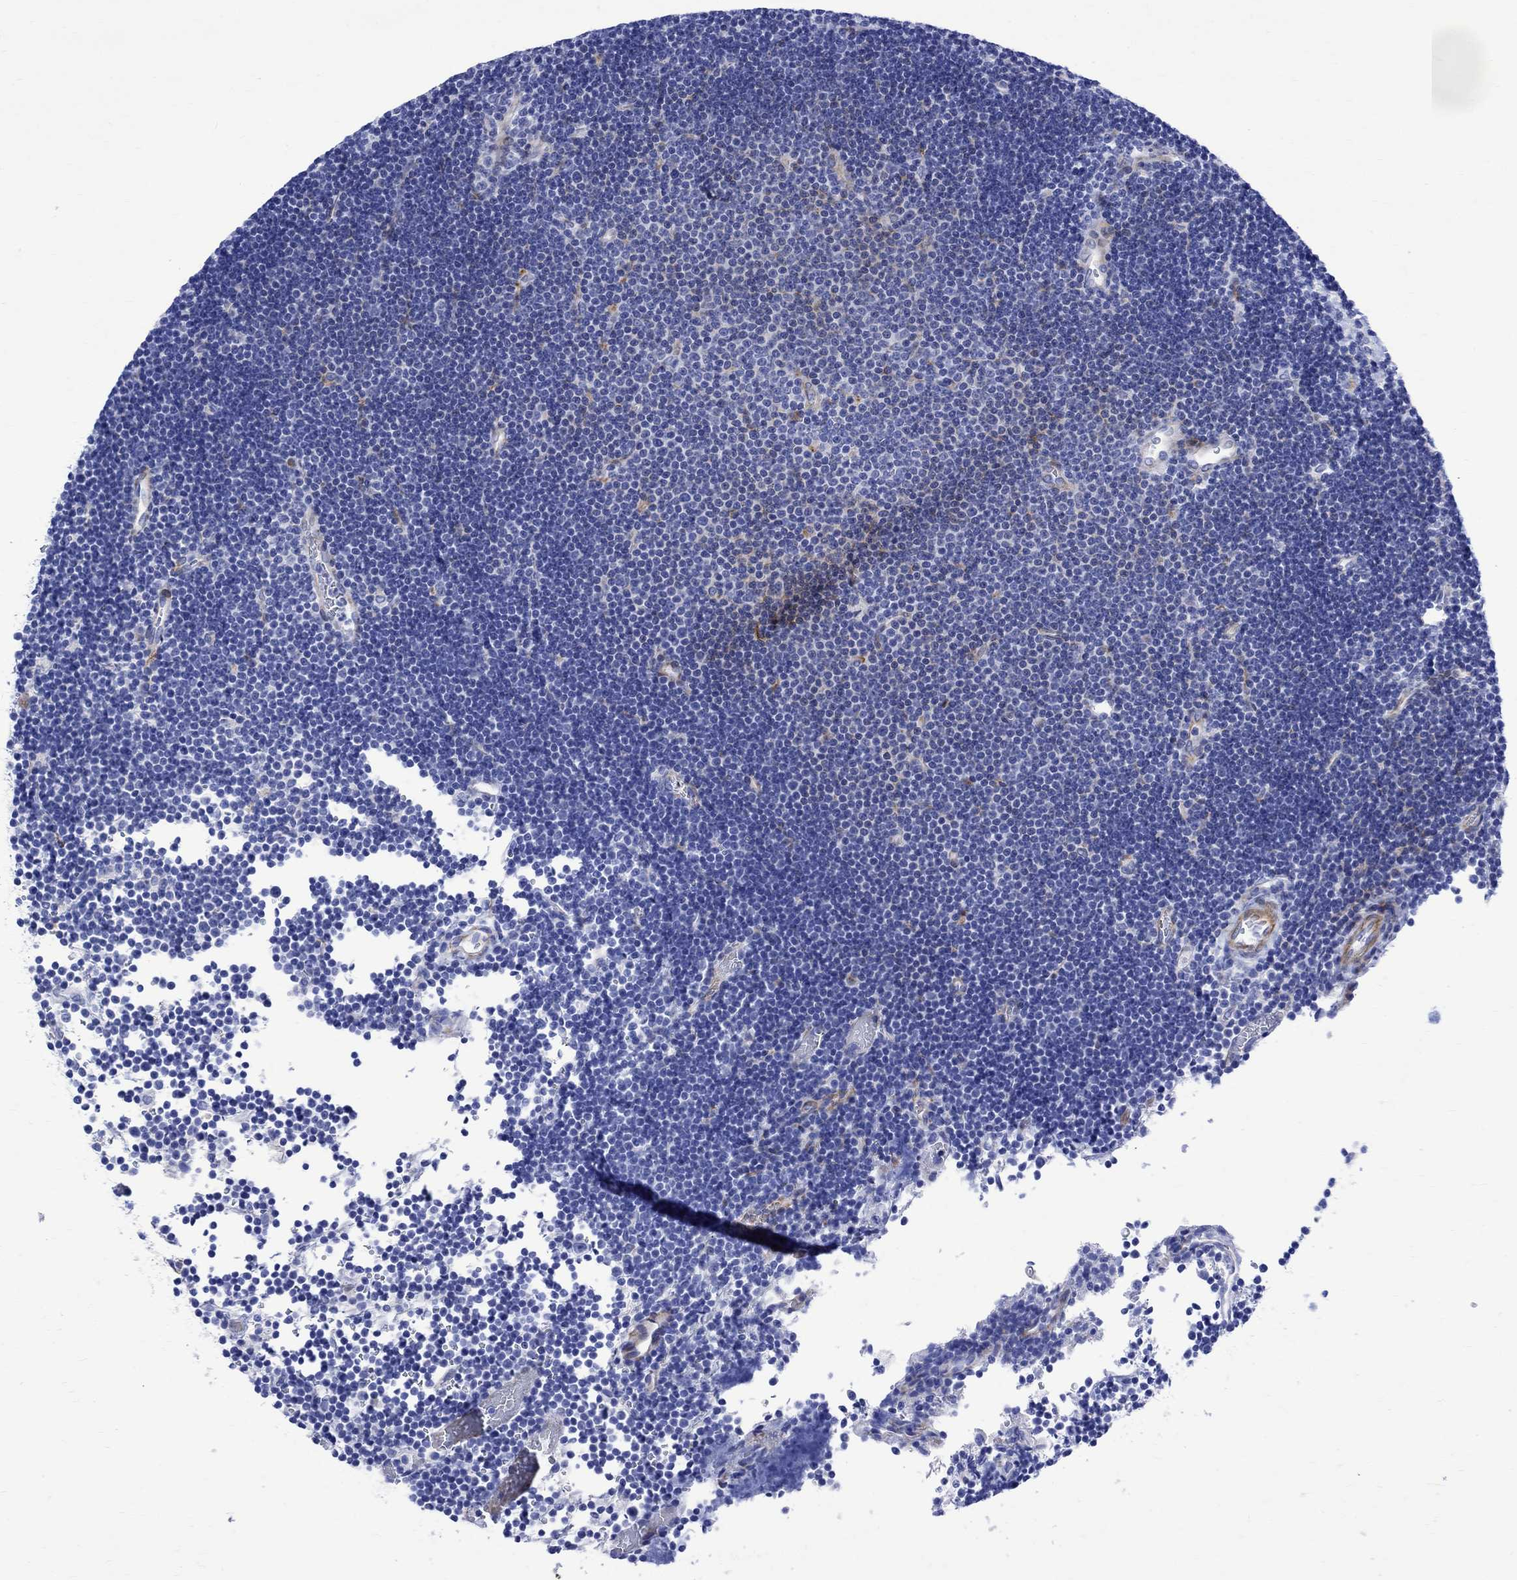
{"staining": {"intensity": "negative", "quantity": "none", "location": "none"}, "tissue": "lymphoma", "cell_type": "Tumor cells", "image_type": "cancer", "snomed": [{"axis": "morphology", "description": "Malignant lymphoma, non-Hodgkin's type, Low grade"}, {"axis": "topography", "description": "Brain"}], "caption": "This micrograph is of low-grade malignant lymphoma, non-Hodgkin's type stained with immunohistochemistry (IHC) to label a protein in brown with the nuclei are counter-stained blue. There is no staining in tumor cells.", "gene": "PARVB", "patient": {"sex": "female", "age": 66}}